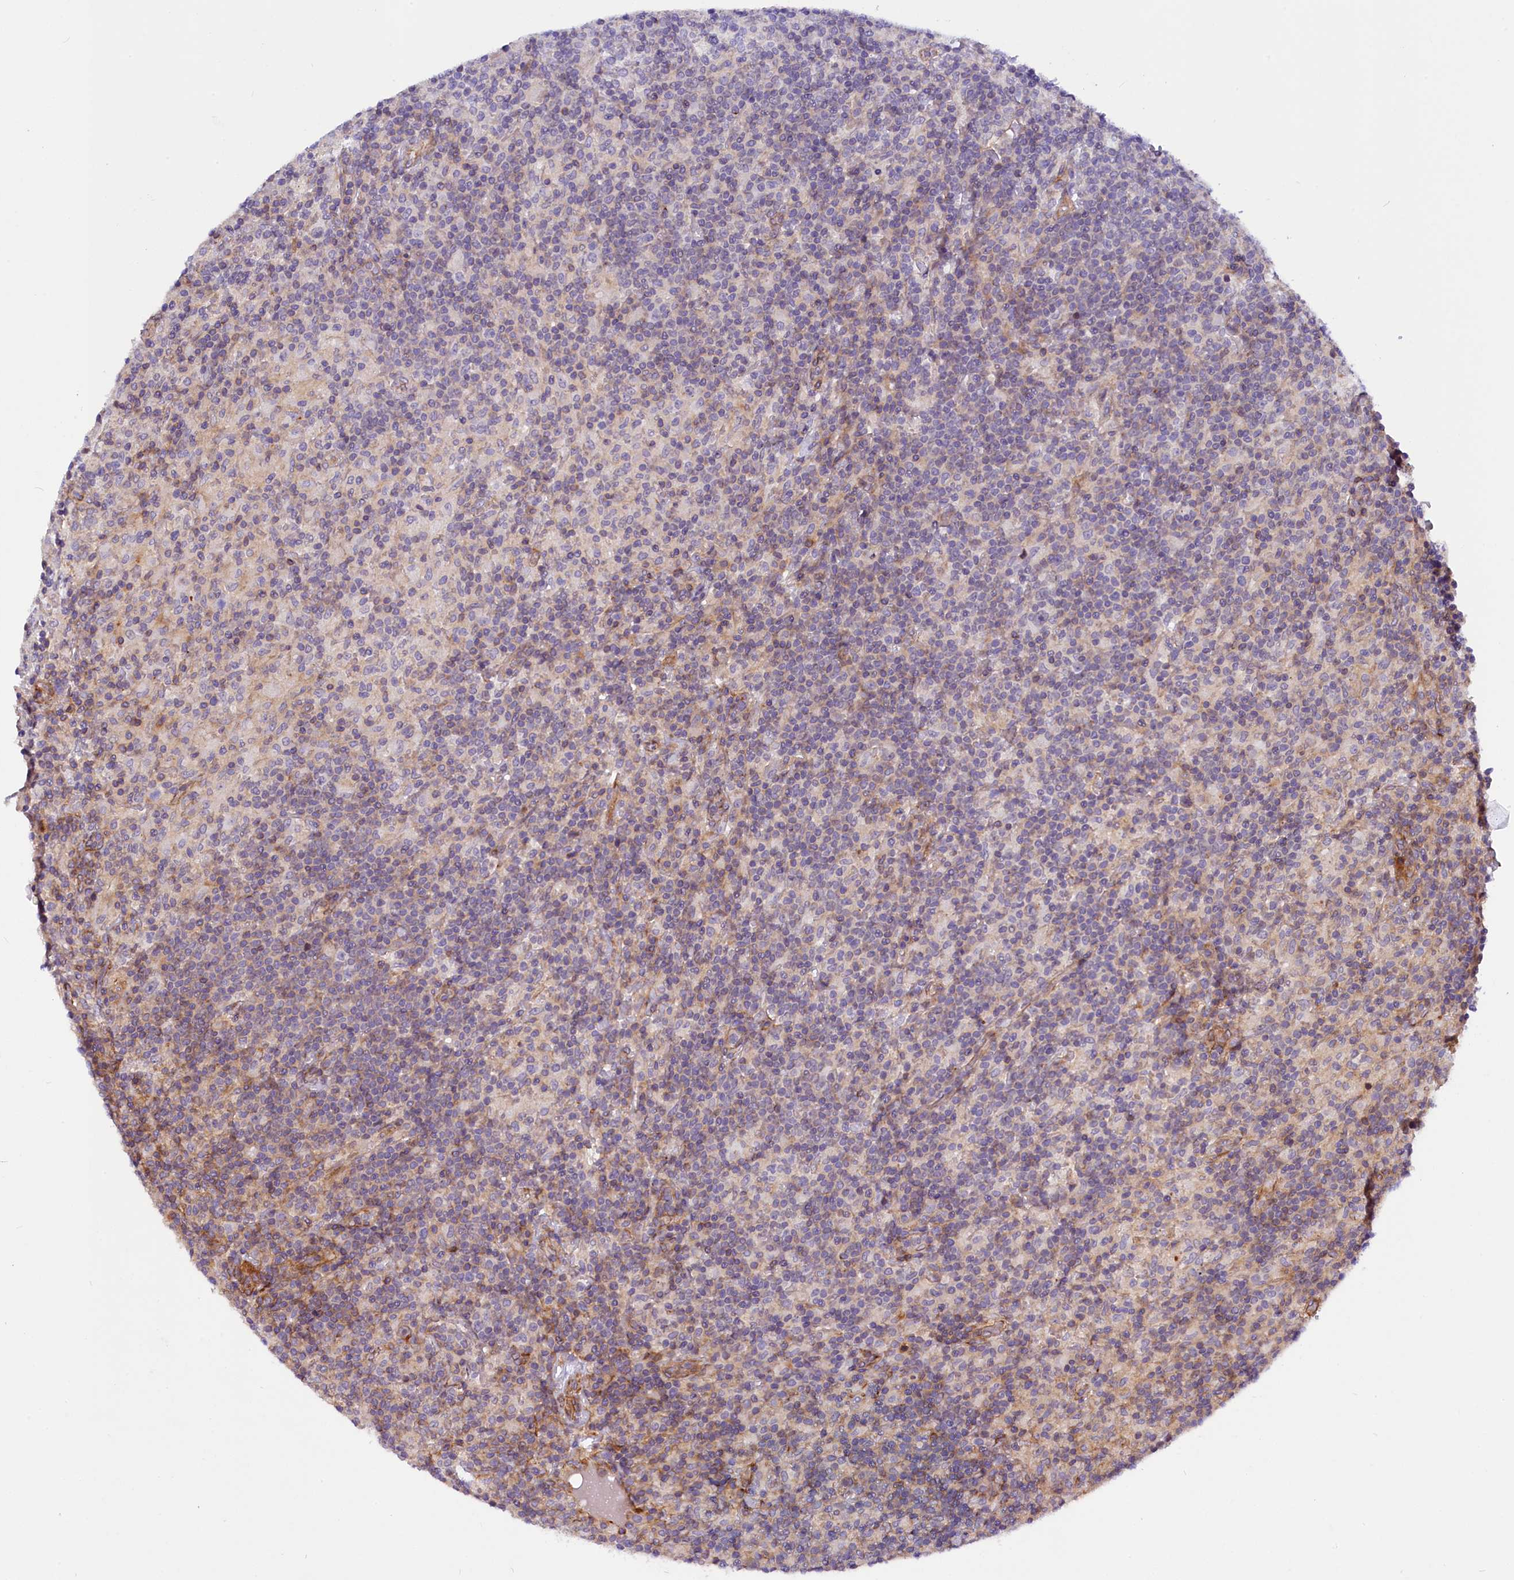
{"staining": {"intensity": "negative", "quantity": "none", "location": "none"}, "tissue": "lymphoma", "cell_type": "Tumor cells", "image_type": "cancer", "snomed": [{"axis": "morphology", "description": "Hodgkin's disease, NOS"}, {"axis": "topography", "description": "Lymph node"}], "caption": "Tumor cells show no significant protein staining in Hodgkin's disease. (Brightfield microscopy of DAB (3,3'-diaminobenzidine) immunohistochemistry at high magnification).", "gene": "MED20", "patient": {"sex": "male", "age": 70}}